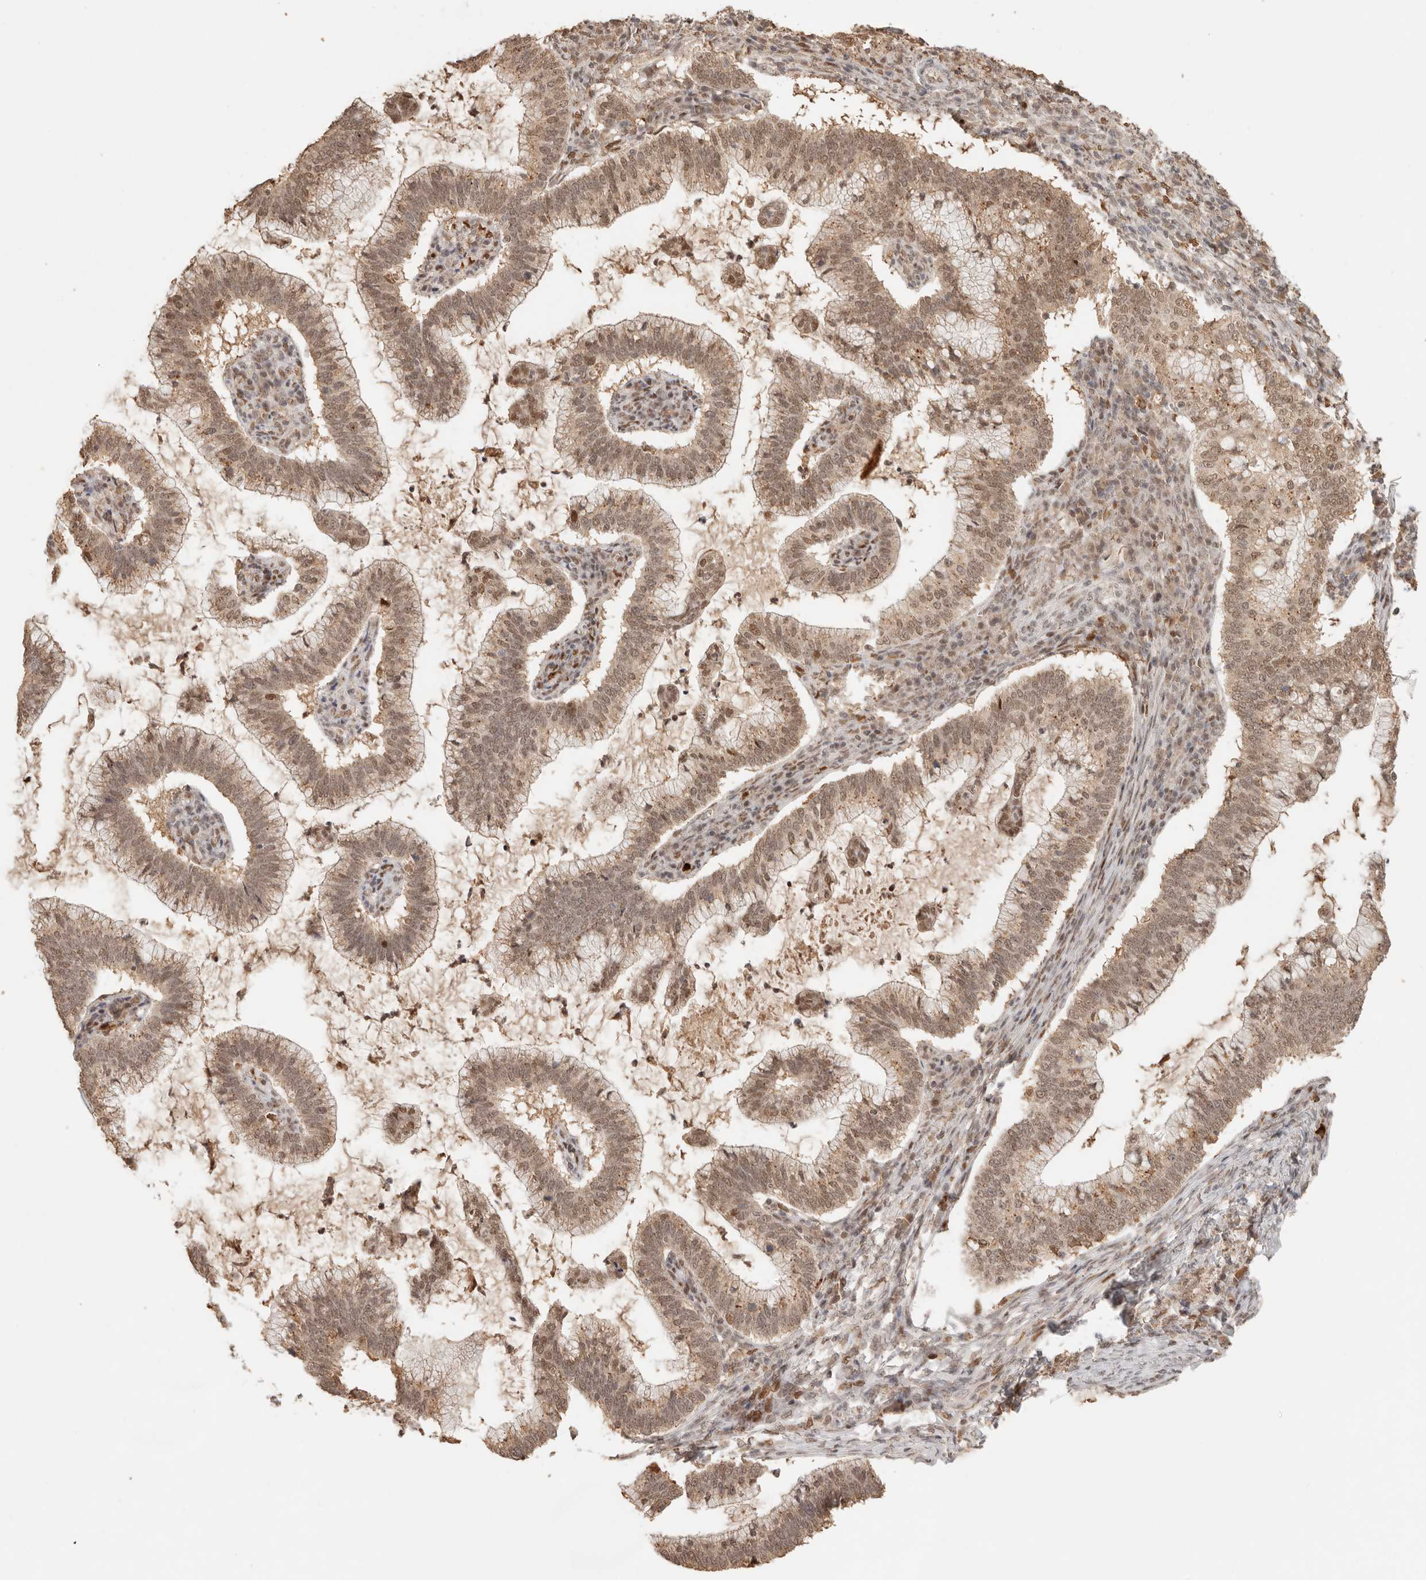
{"staining": {"intensity": "moderate", "quantity": ">75%", "location": "cytoplasmic/membranous,nuclear"}, "tissue": "cervical cancer", "cell_type": "Tumor cells", "image_type": "cancer", "snomed": [{"axis": "morphology", "description": "Adenocarcinoma, NOS"}, {"axis": "topography", "description": "Cervix"}], "caption": "Approximately >75% of tumor cells in adenocarcinoma (cervical) demonstrate moderate cytoplasmic/membranous and nuclear protein expression as visualized by brown immunohistochemical staining.", "gene": "NPAS2", "patient": {"sex": "female", "age": 36}}